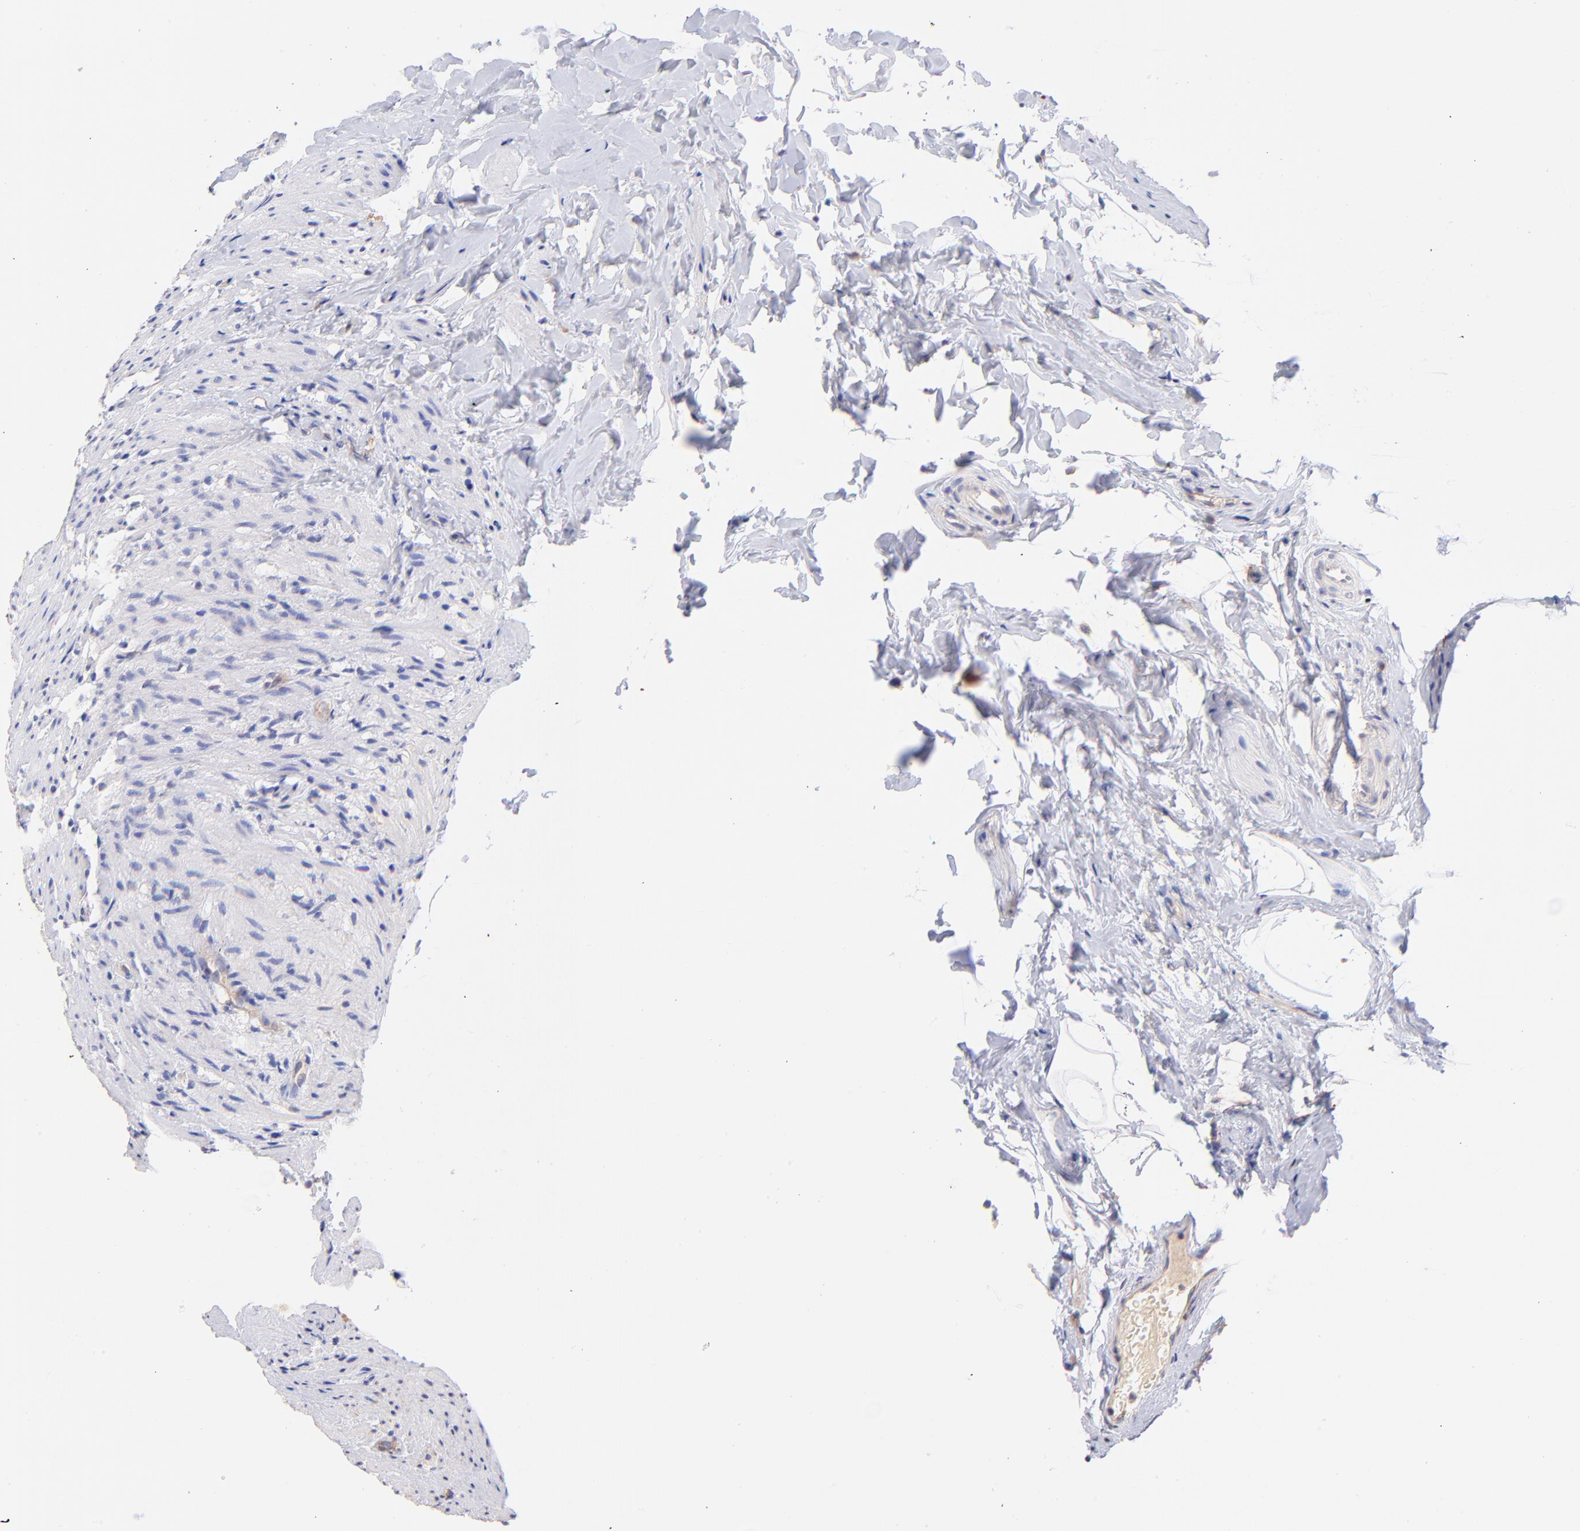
{"staining": {"intensity": "moderate", "quantity": ">75%", "location": "cytoplasmic/membranous"}, "tissue": "appendix", "cell_type": "Glandular cells", "image_type": "normal", "snomed": [{"axis": "morphology", "description": "Normal tissue, NOS"}, {"axis": "topography", "description": "Appendix"}], "caption": "Human appendix stained with a brown dye exhibits moderate cytoplasmic/membranous positive expression in about >75% of glandular cells.", "gene": "RPL11", "patient": {"sex": "male", "age": 38}}